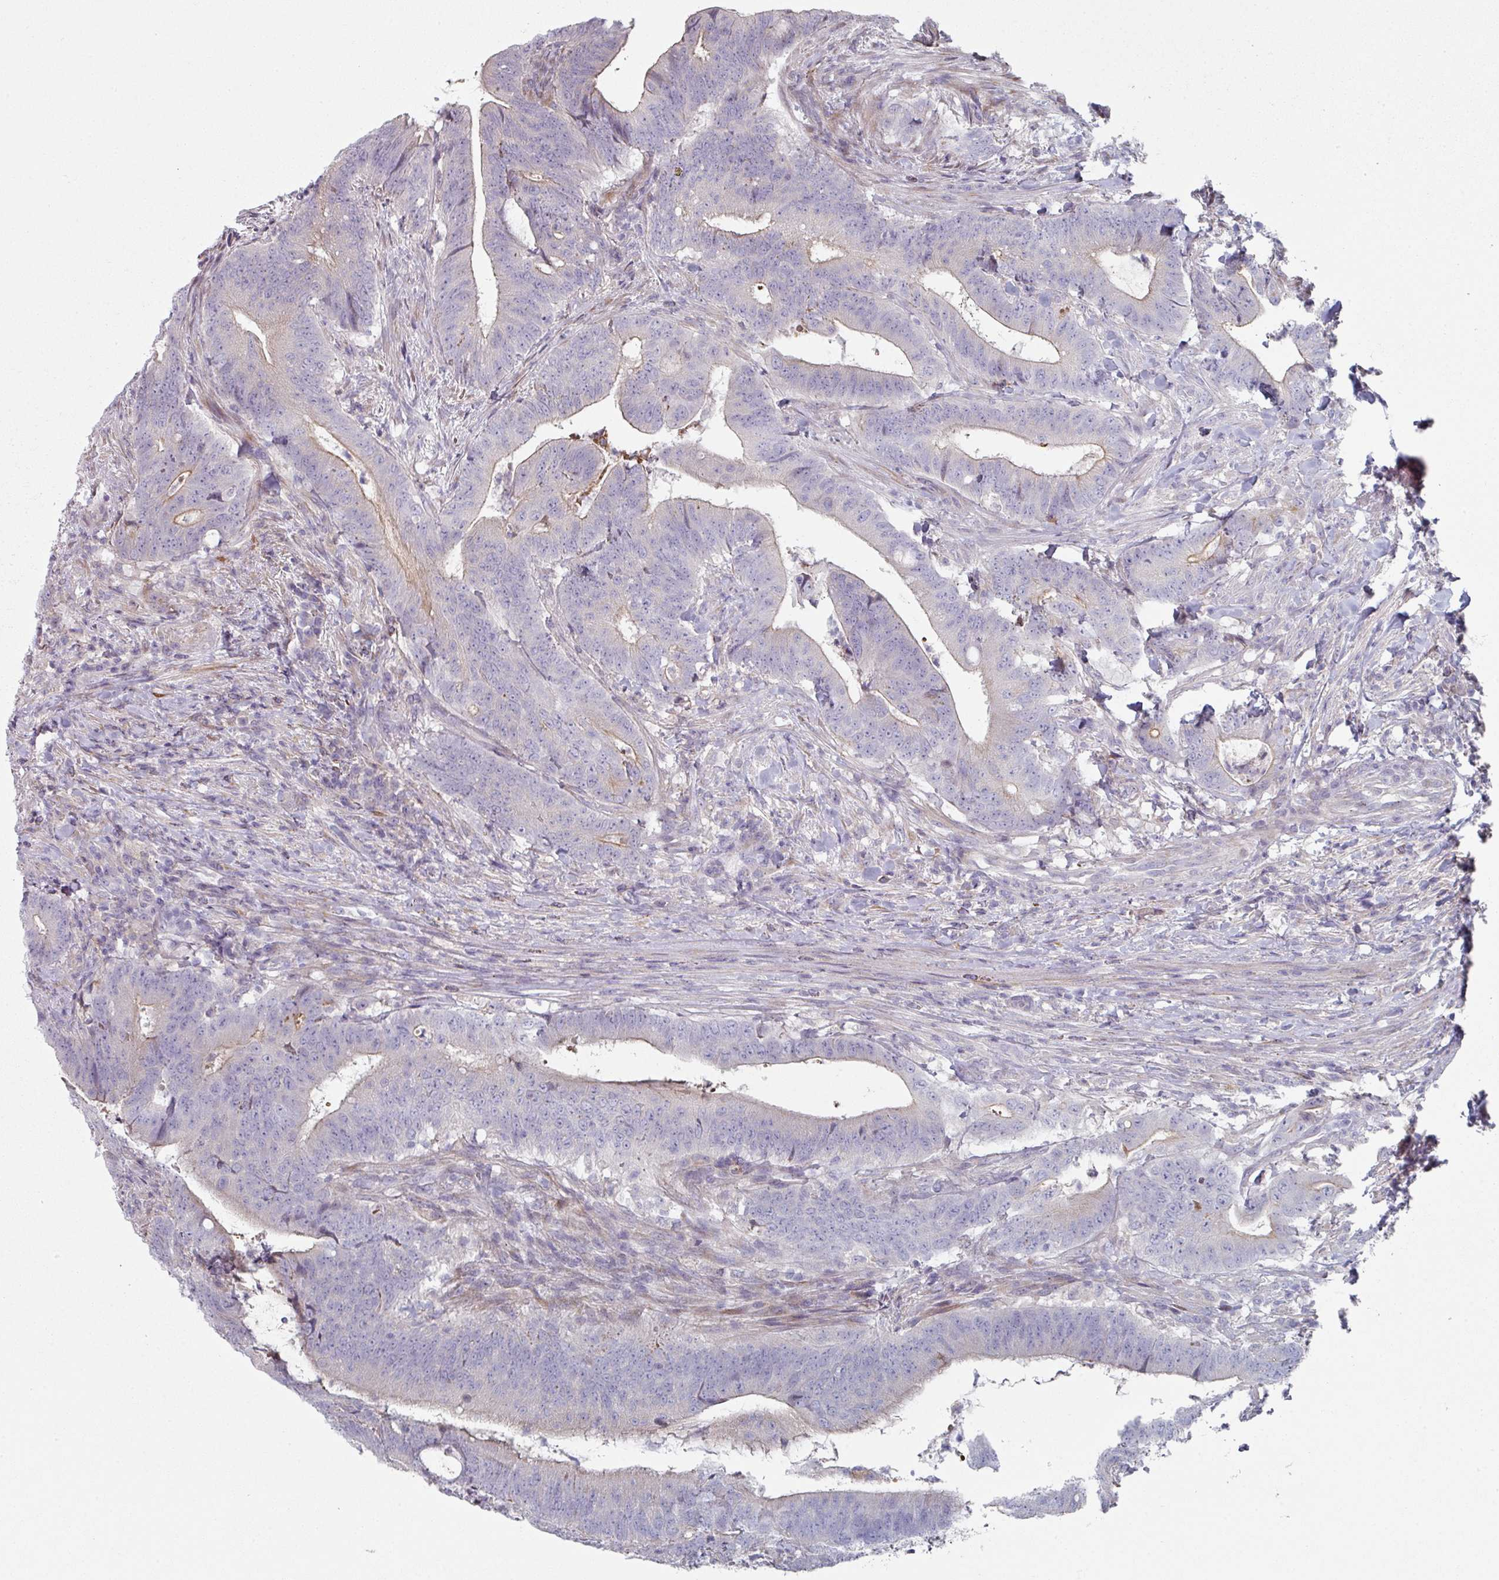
{"staining": {"intensity": "weak", "quantity": "<25%", "location": "cytoplasmic/membranous"}, "tissue": "colorectal cancer", "cell_type": "Tumor cells", "image_type": "cancer", "snomed": [{"axis": "morphology", "description": "Adenocarcinoma, NOS"}, {"axis": "topography", "description": "Colon"}], "caption": "The IHC photomicrograph has no significant positivity in tumor cells of adenocarcinoma (colorectal) tissue. (DAB (3,3'-diaminobenzidine) immunohistochemistry, high magnification).", "gene": "WSB2", "patient": {"sex": "female", "age": 43}}